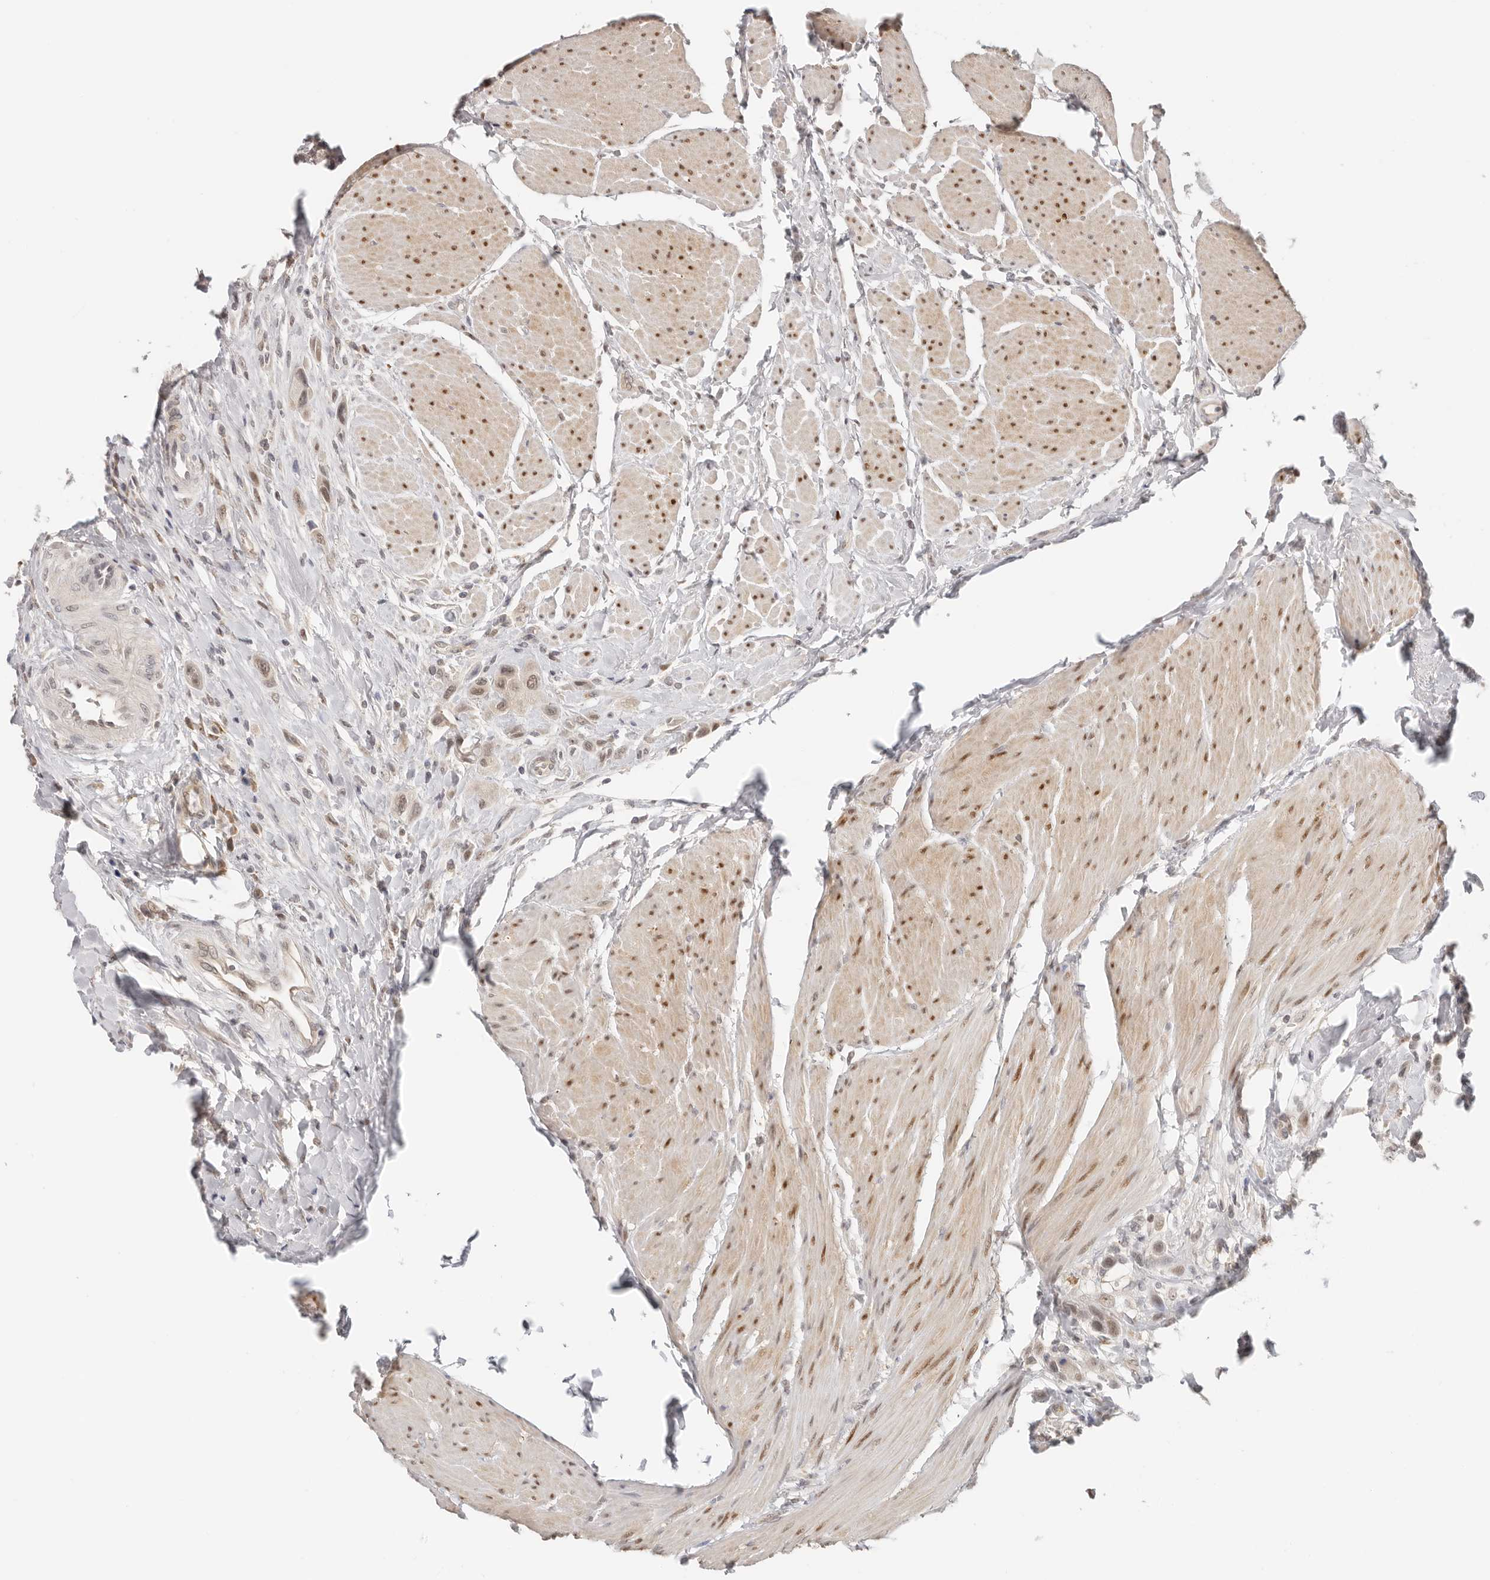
{"staining": {"intensity": "weak", "quantity": ">75%", "location": "cytoplasmic/membranous,nuclear"}, "tissue": "urothelial cancer", "cell_type": "Tumor cells", "image_type": "cancer", "snomed": [{"axis": "morphology", "description": "Urothelial carcinoma, High grade"}, {"axis": "topography", "description": "Urinary bladder"}], "caption": "Urothelial cancer stained for a protein (brown) exhibits weak cytoplasmic/membranous and nuclear positive positivity in about >75% of tumor cells.", "gene": "LARP7", "patient": {"sex": "male", "age": 50}}